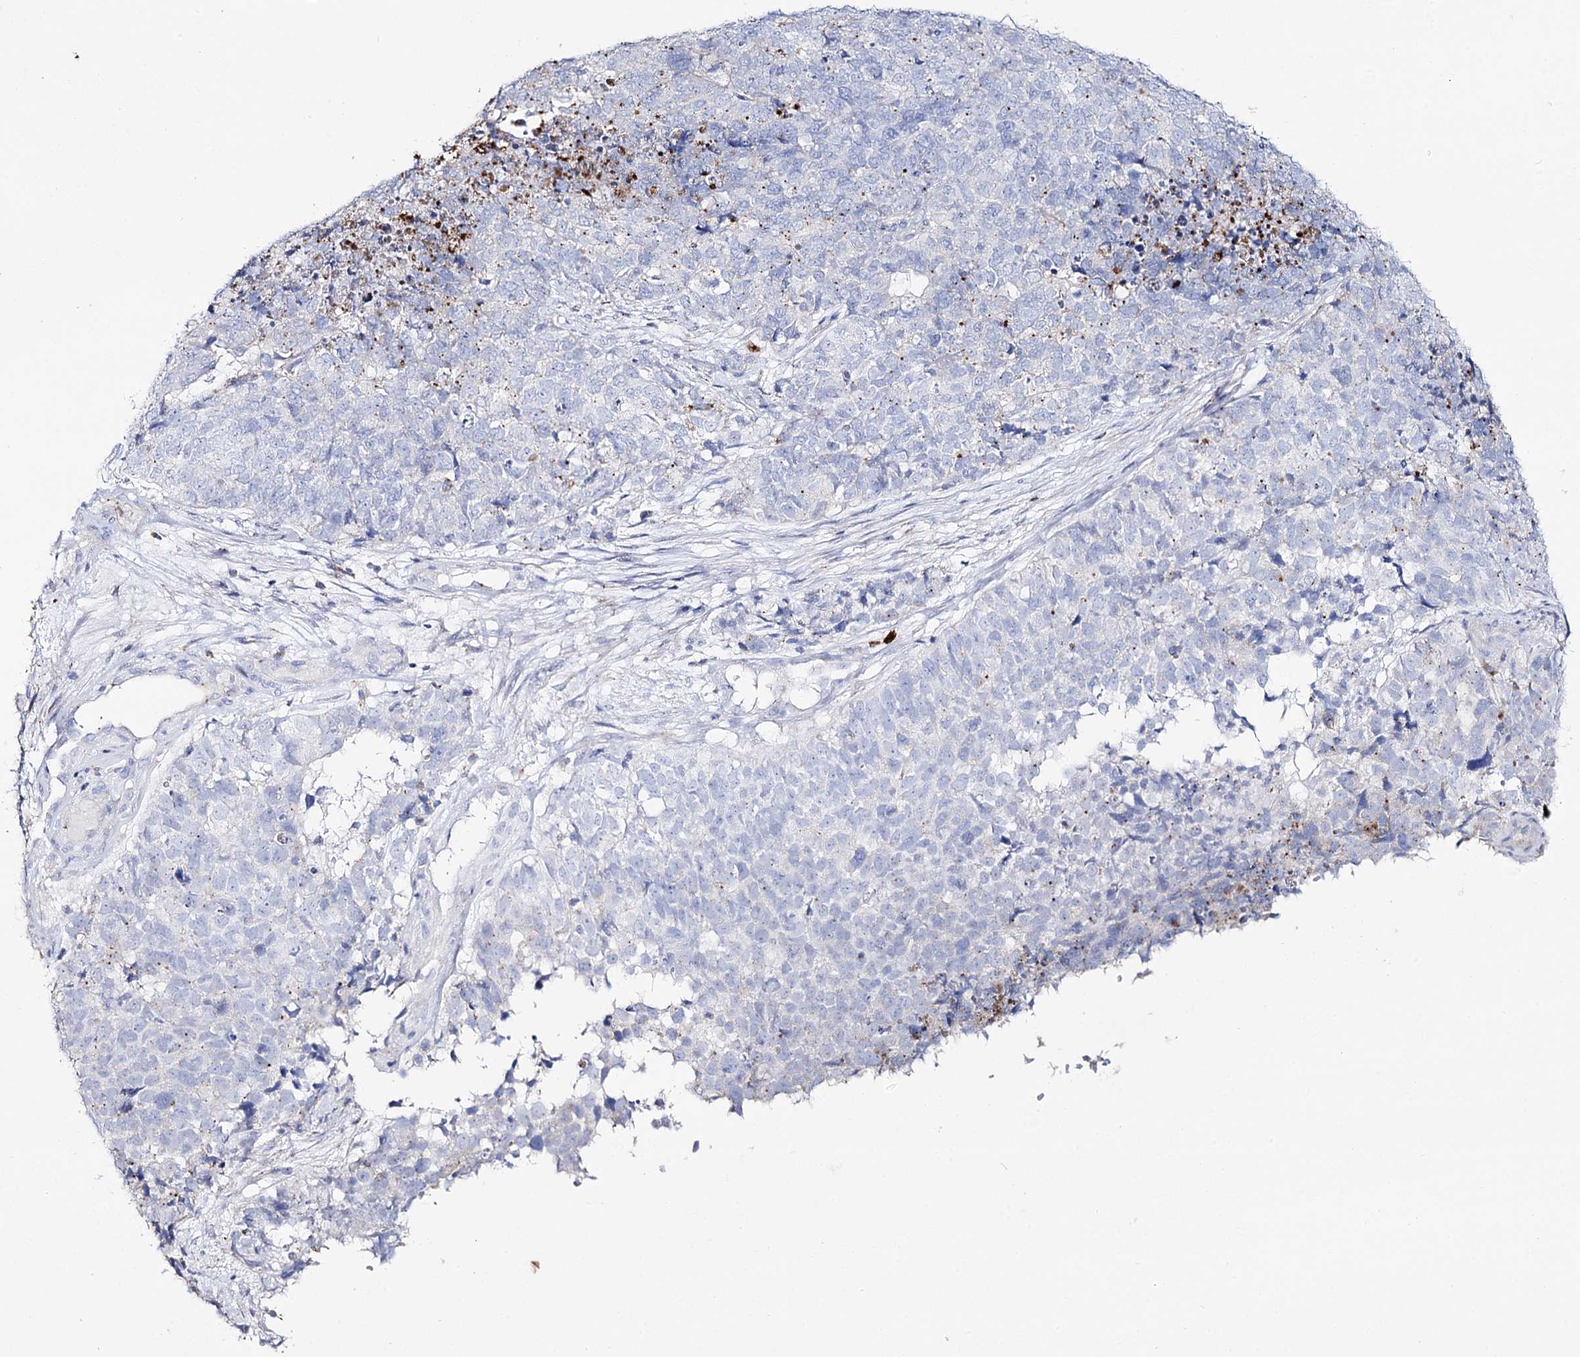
{"staining": {"intensity": "negative", "quantity": "none", "location": "none"}, "tissue": "cervical cancer", "cell_type": "Tumor cells", "image_type": "cancer", "snomed": [{"axis": "morphology", "description": "Squamous cell carcinoma, NOS"}, {"axis": "topography", "description": "Cervix"}], "caption": "A micrograph of human cervical cancer is negative for staining in tumor cells.", "gene": "SLC3A1", "patient": {"sex": "female", "age": 63}}